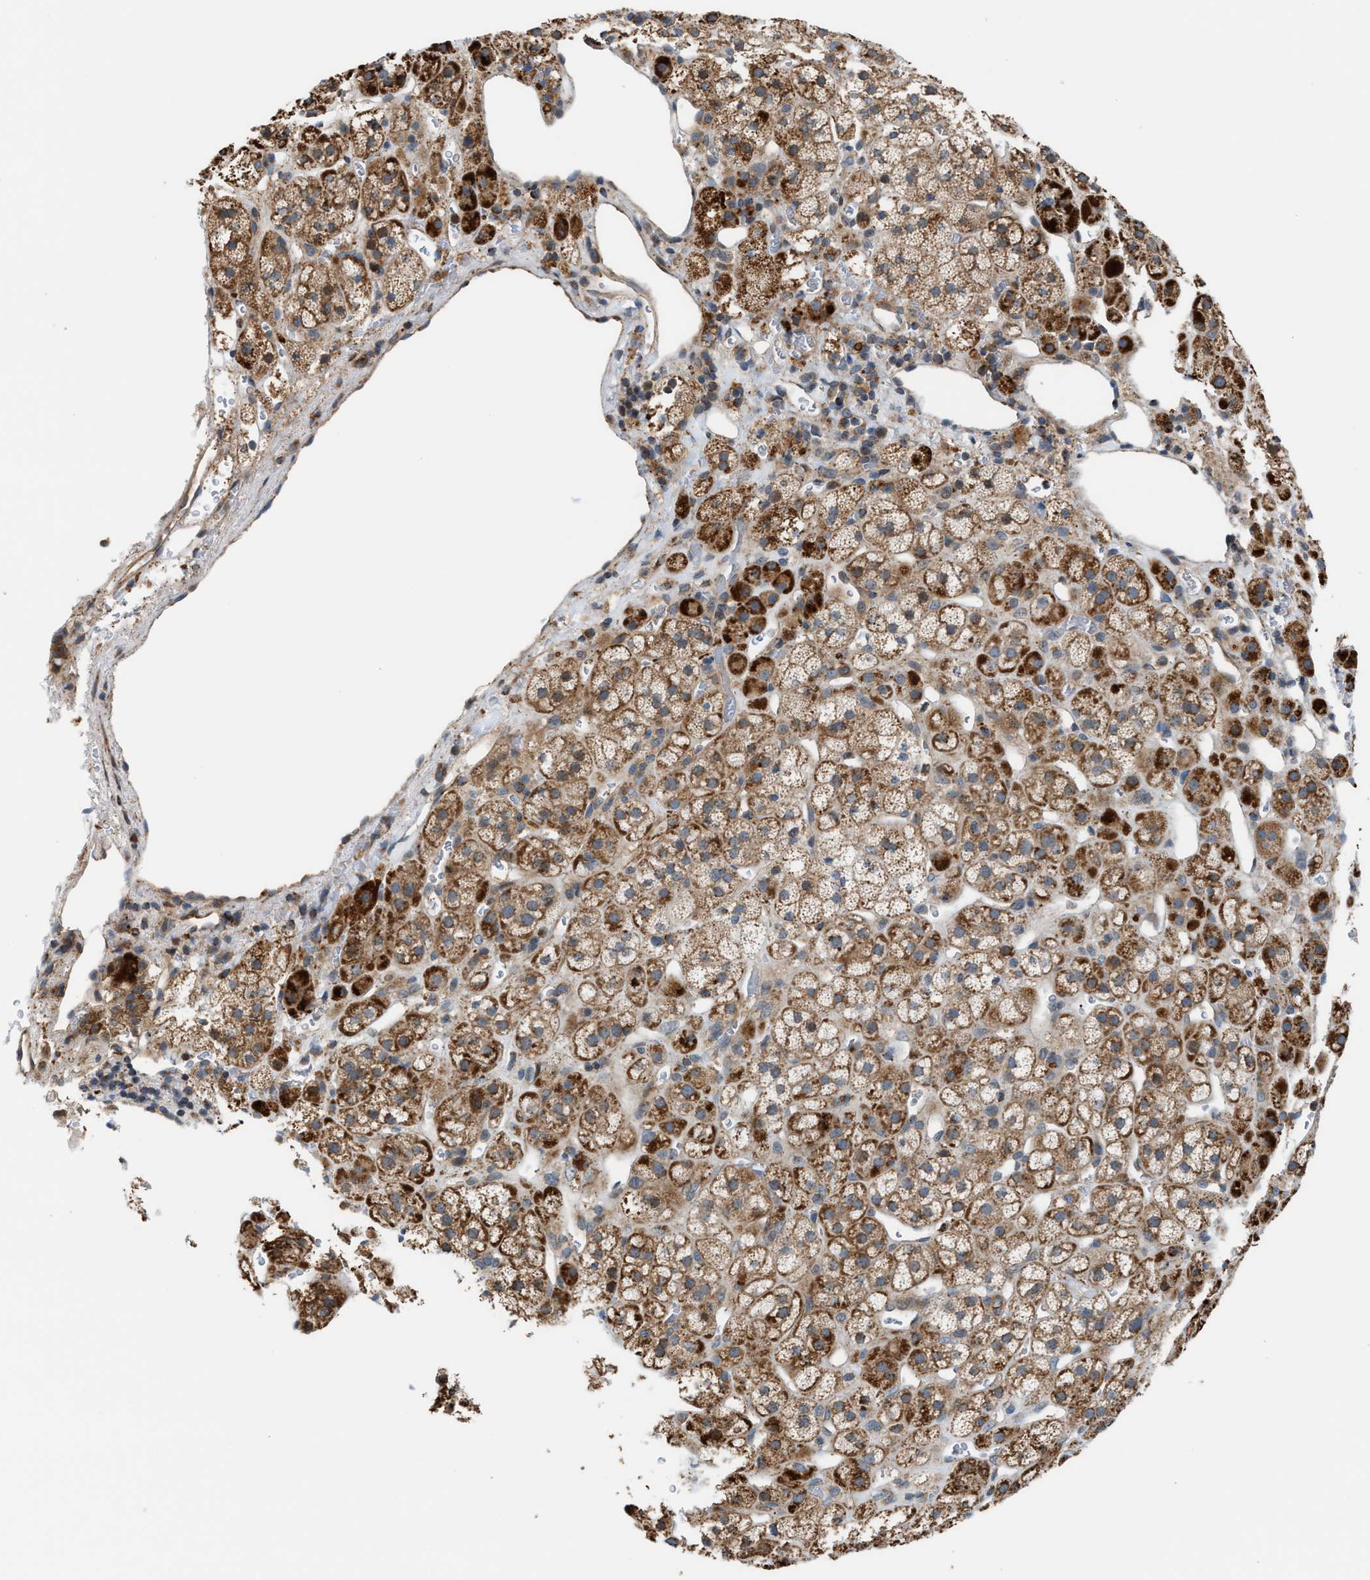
{"staining": {"intensity": "strong", "quantity": ">75%", "location": "cytoplasmic/membranous"}, "tissue": "adrenal gland", "cell_type": "Glandular cells", "image_type": "normal", "snomed": [{"axis": "morphology", "description": "Normal tissue, NOS"}, {"axis": "topography", "description": "Adrenal gland"}], "caption": "Immunohistochemistry (IHC) of benign adrenal gland displays high levels of strong cytoplasmic/membranous expression in about >75% of glandular cells. The staining was performed using DAB (3,3'-diaminobenzidine), with brown indicating positive protein expression. Nuclei are stained blue with hematoxylin.", "gene": "PDCL", "patient": {"sex": "male", "age": 56}}